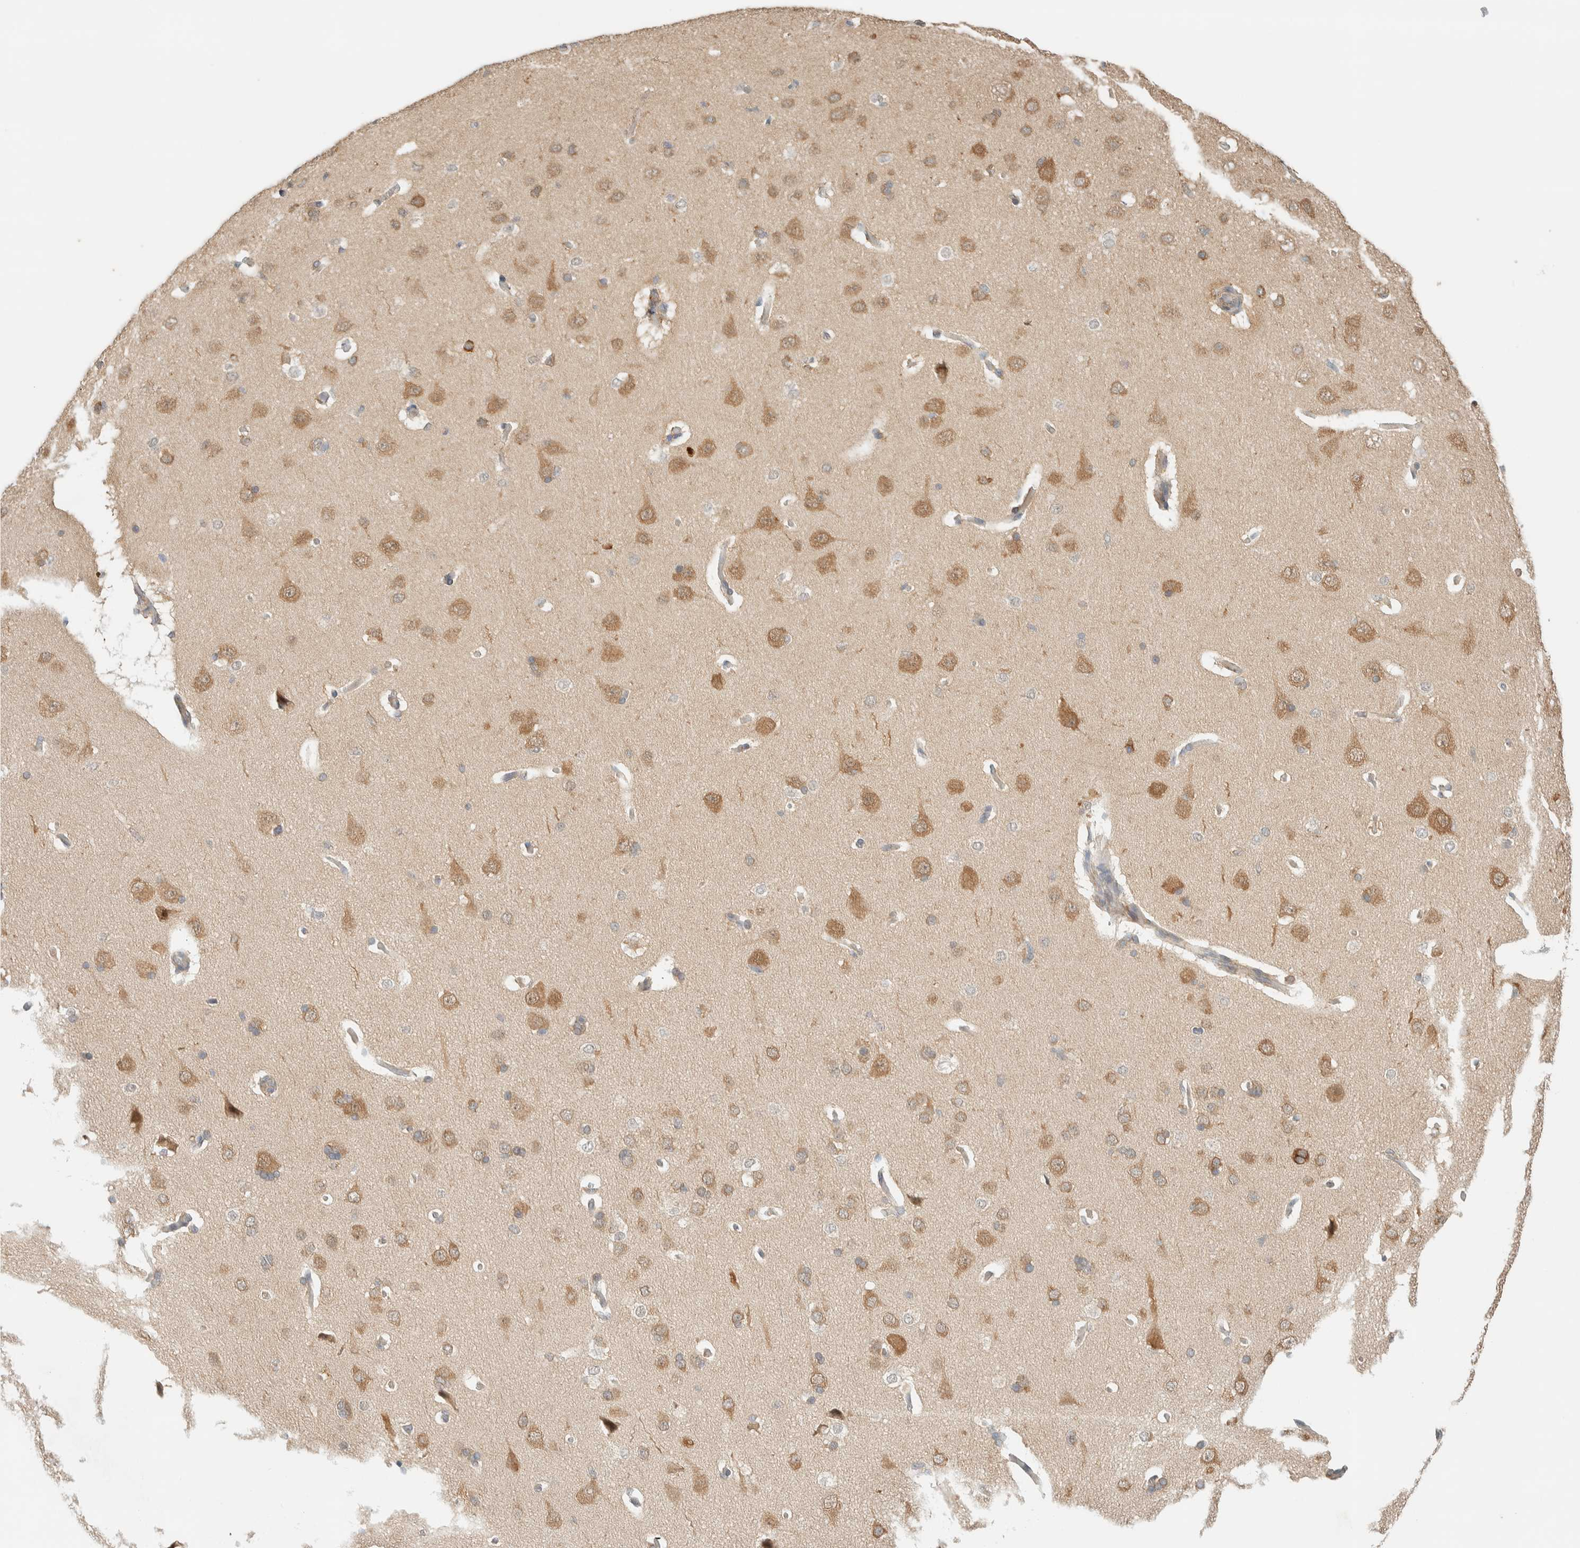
{"staining": {"intensity": "weak", "quantity": "25%-75%", "location": "cytoplasmic/membranous"}, "tissue": "cerebral cortex", "cell_type": "Endothelial cells", "image_type": "normal", "snomed": [{"axis": "morphology", "description": "Normal tissue, NOS"}, {"axis": "topography", "description": "Cerebral cortex"}], "caption": "Protein expression analysis of unremarkable cerebral cortex shows weak cytoplasmic/membranous staining in approximately 25%-75% of endothelial cells.", "gene": "RAB11FIP1", "patient": {"sex": "male", "age": 62}}